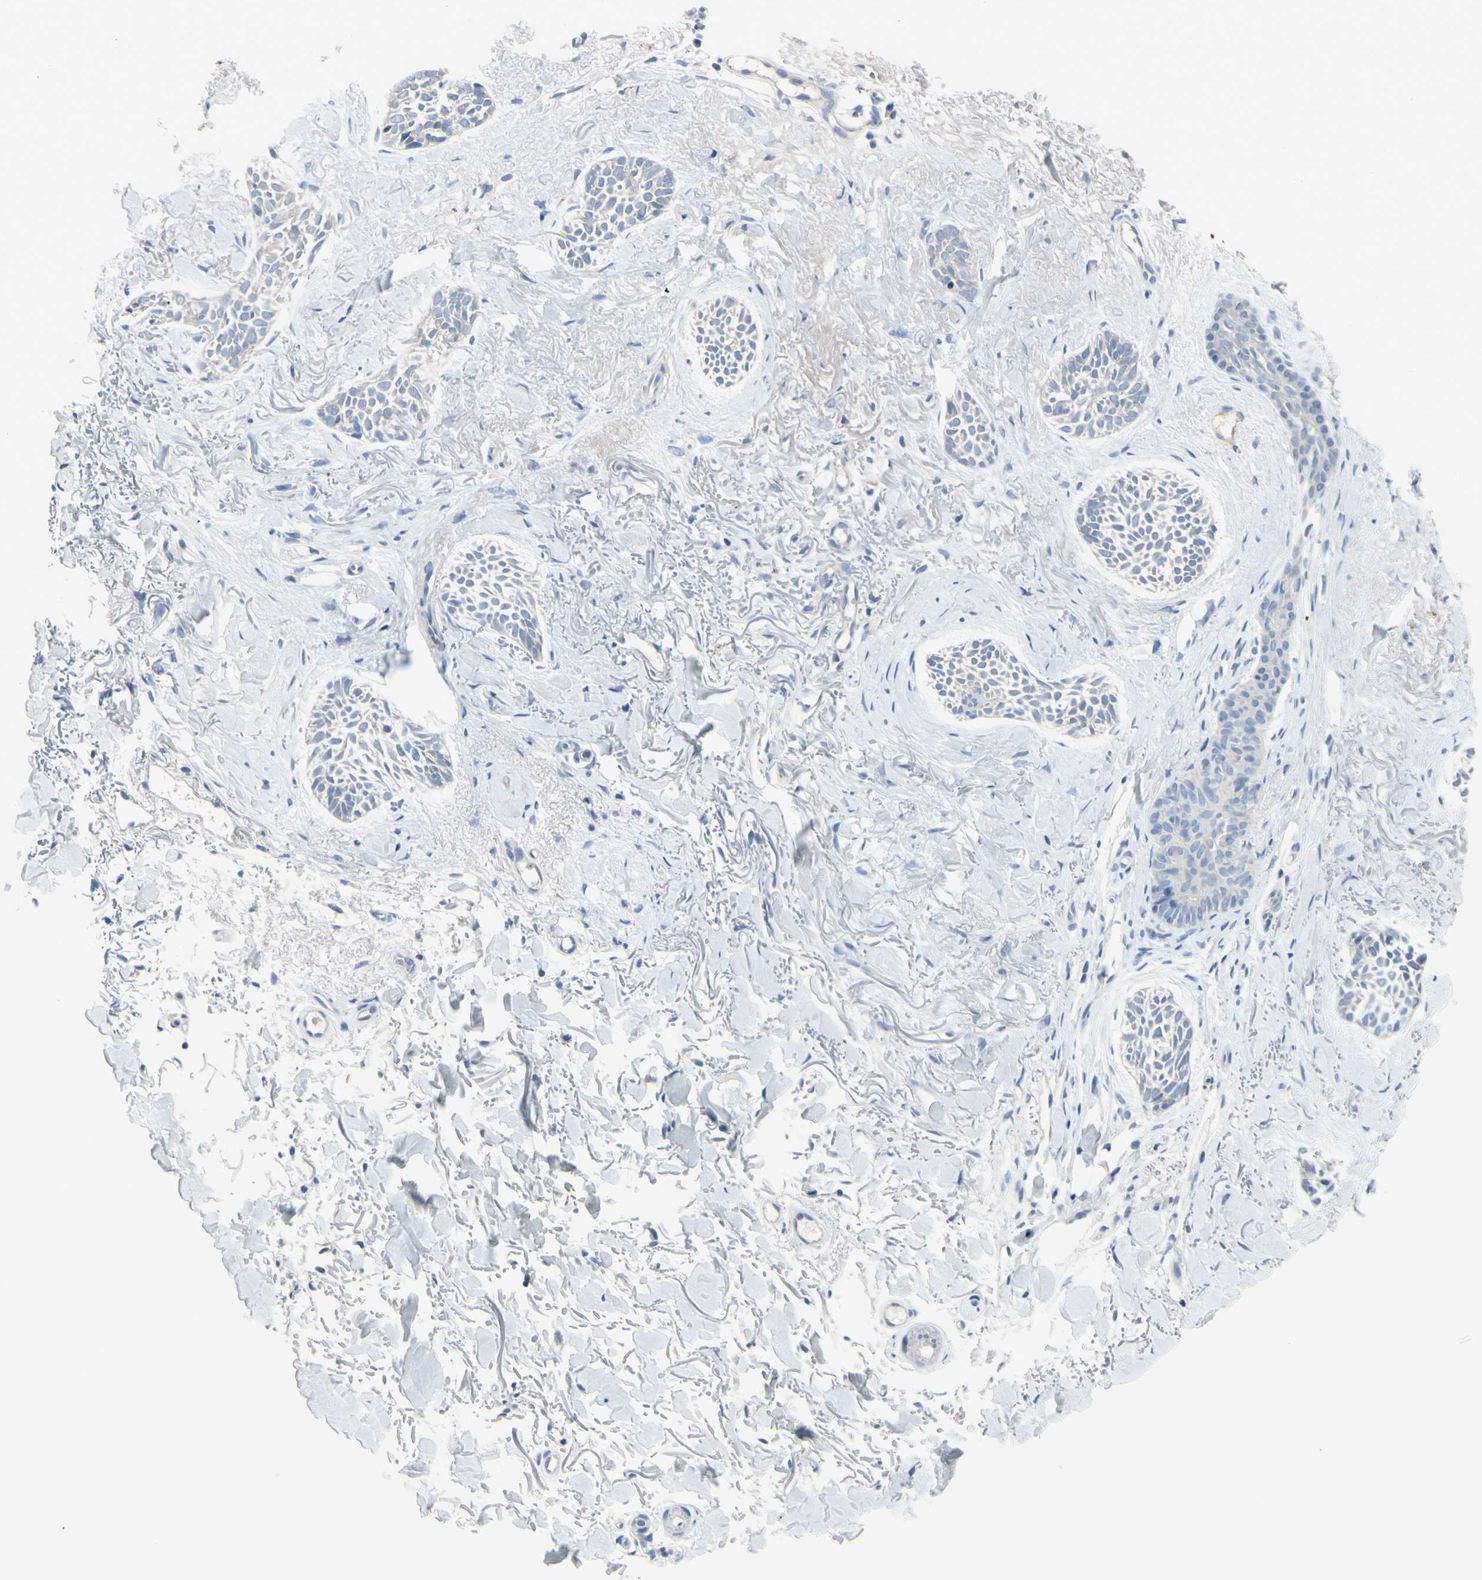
{"staining": {"intensity": "negative", "quantity": "none", "location": "none"}, "tissue": "skin cancer", "cell_type": "Tumor cells", "image_type": "cancer", "snomed": [{"axis": "morphology", "description": "Normal tissue, NOS"}, {"axis": "morphology", "description": "Basal cell carcinoma"}, {"axis": "topography", "description": "Skin"}], "caption": "A high-resolution micrograph shows immunohistochemistry (IHC) staining of skin cancer (basal cell carcinoma), which reveals no significant expression in tumor cells. The staining was performed using DAB to visualize the protein expression in brown, while the nuclei were stained in blue with hematoxylin (Magnification: 20x).", "gene": "PGR", "patient": {"sex": "female", "age": 84}}